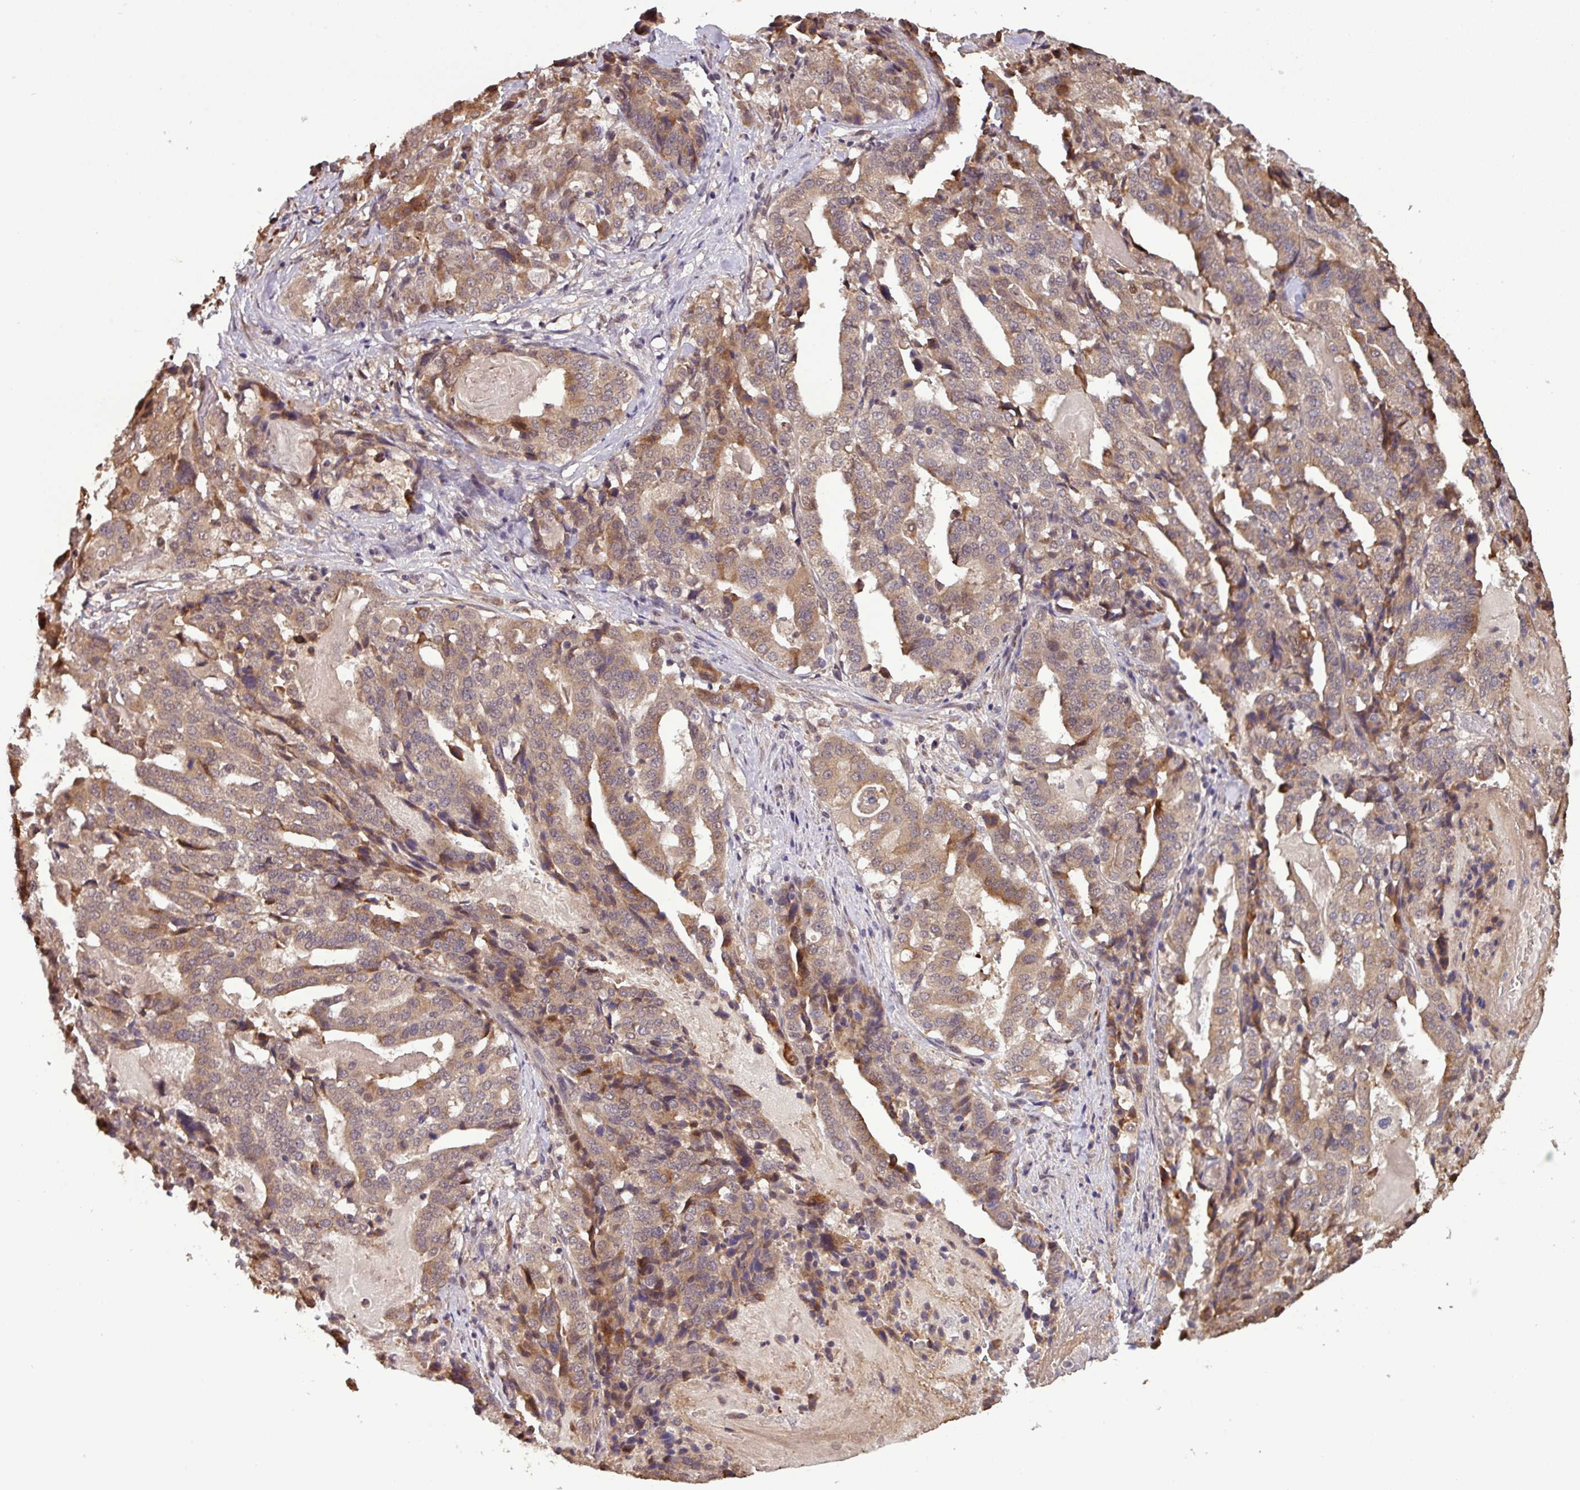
{"staining": {"intensity": "weak", "quantity": ">75%", "location": "cytoplasmic/membranous,nuclear"}, "tissue": "stomach cancer", "cell_type": "Tumor cells", "image_type": "cancer", "snomed": [{"axis": "morphology", "description": "Adenocarcinoma, NOS"}, {"axis": "topography", "description": "Stomach"}], "caption": "IHC photomicrograph of human stomach cancer (adenocarcinoma) stained for a protein (brown), which exhibits low levels of weak cytoplasmic/membranous and nuclear staining in about >75% of tumor cells.", "gene": "NOB1", "patient": {"sex": "male", "age": 48}}